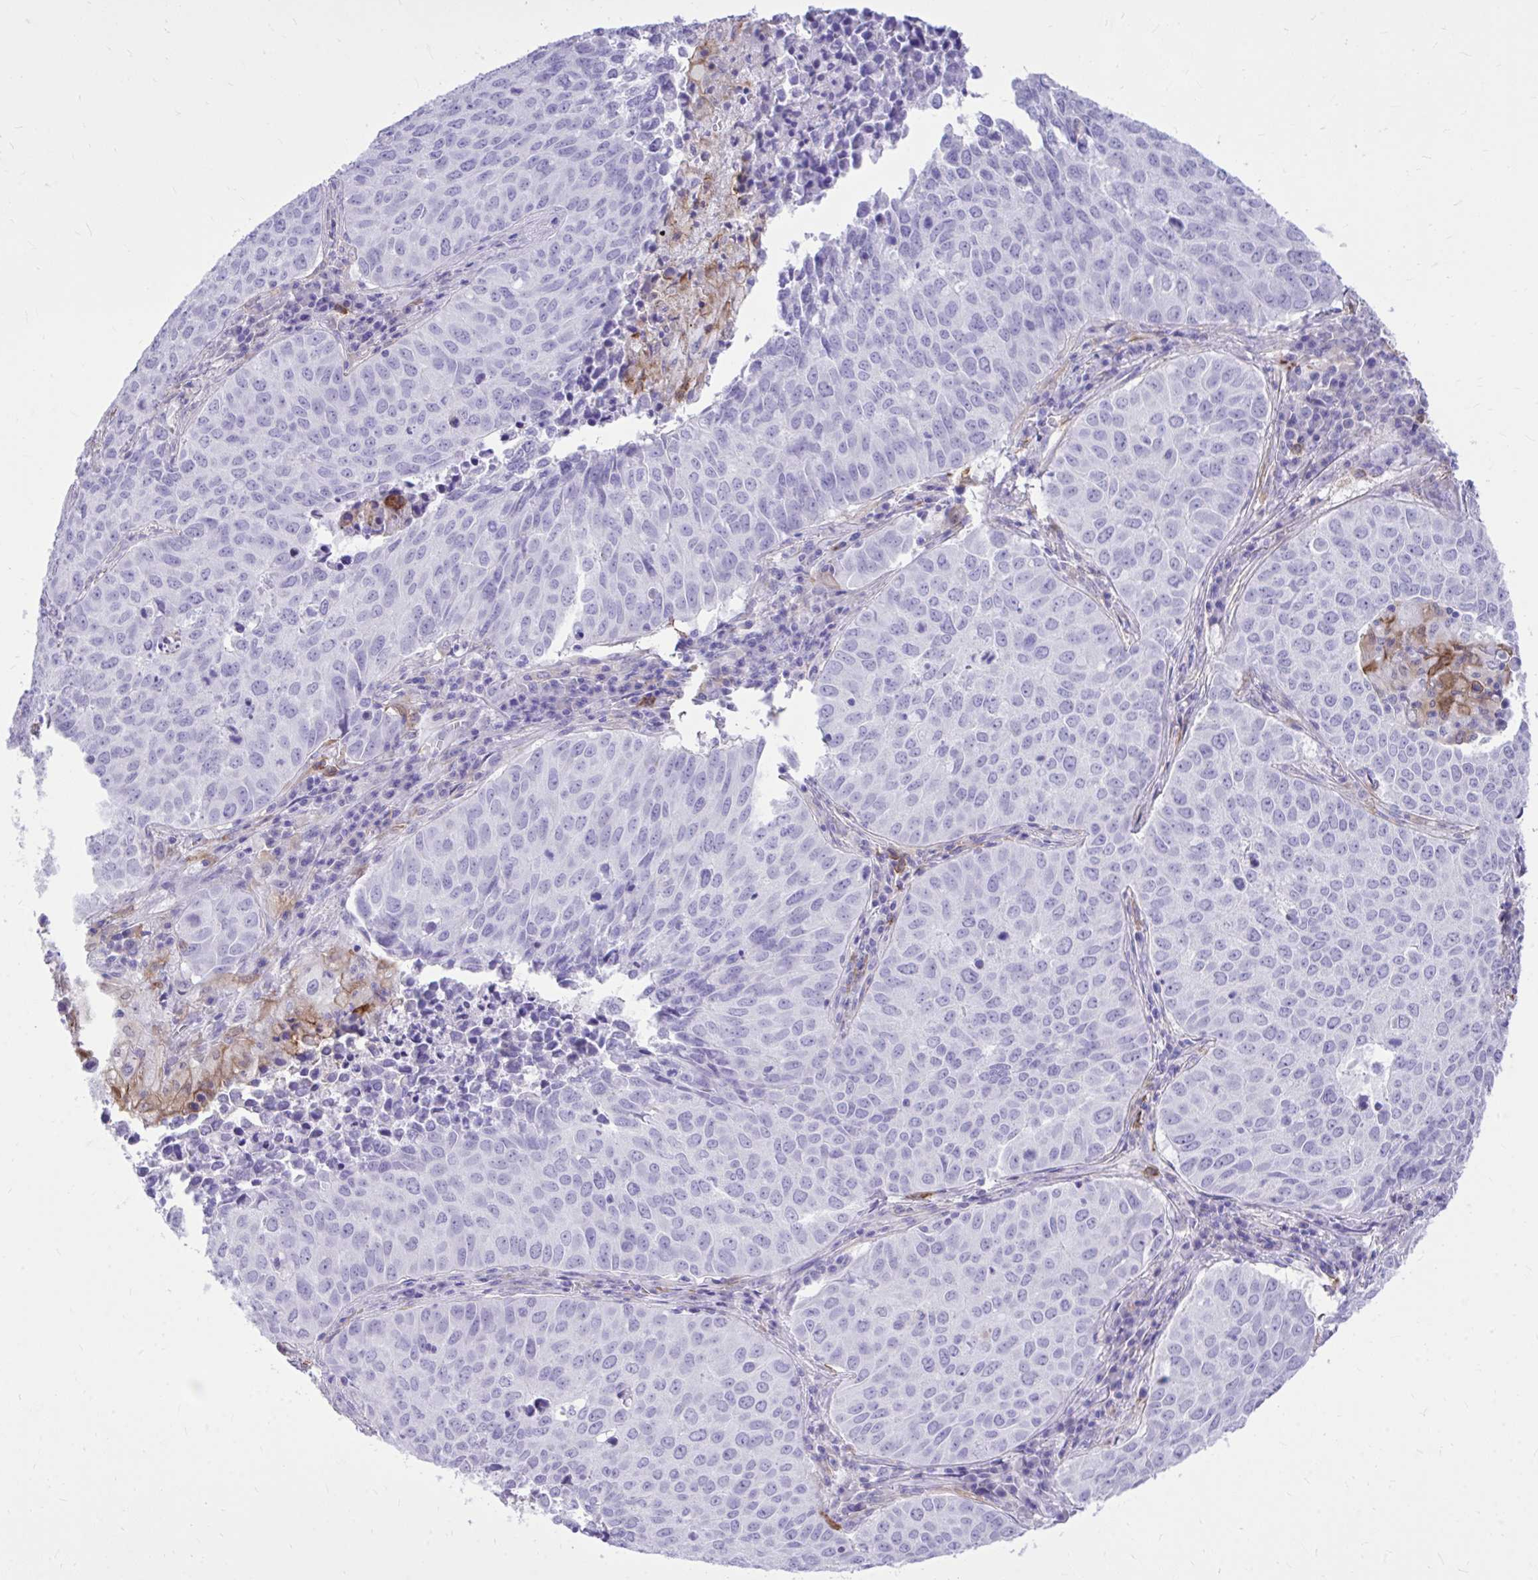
{"staining": {"intensity": "negative", "quantity": "none", "location": "none"}, "tissue": "lung cancer", "cell_type": "Tumor cells", "image_type": "cancer", "snomed": [{"axis": "morphology", "description": "Adenocarcinoma, NOS"}, {"axis": "topography", "description": "Lung"}], "caption": "High magnification brightfield microscopy of lung adenocarcinoma stained with DAB (brown) and counterstained with hematoxylin (blue): tumor cells show no significant staining.", "gene": "TLR7", "patient": {"sex": "female", "age": 50}}